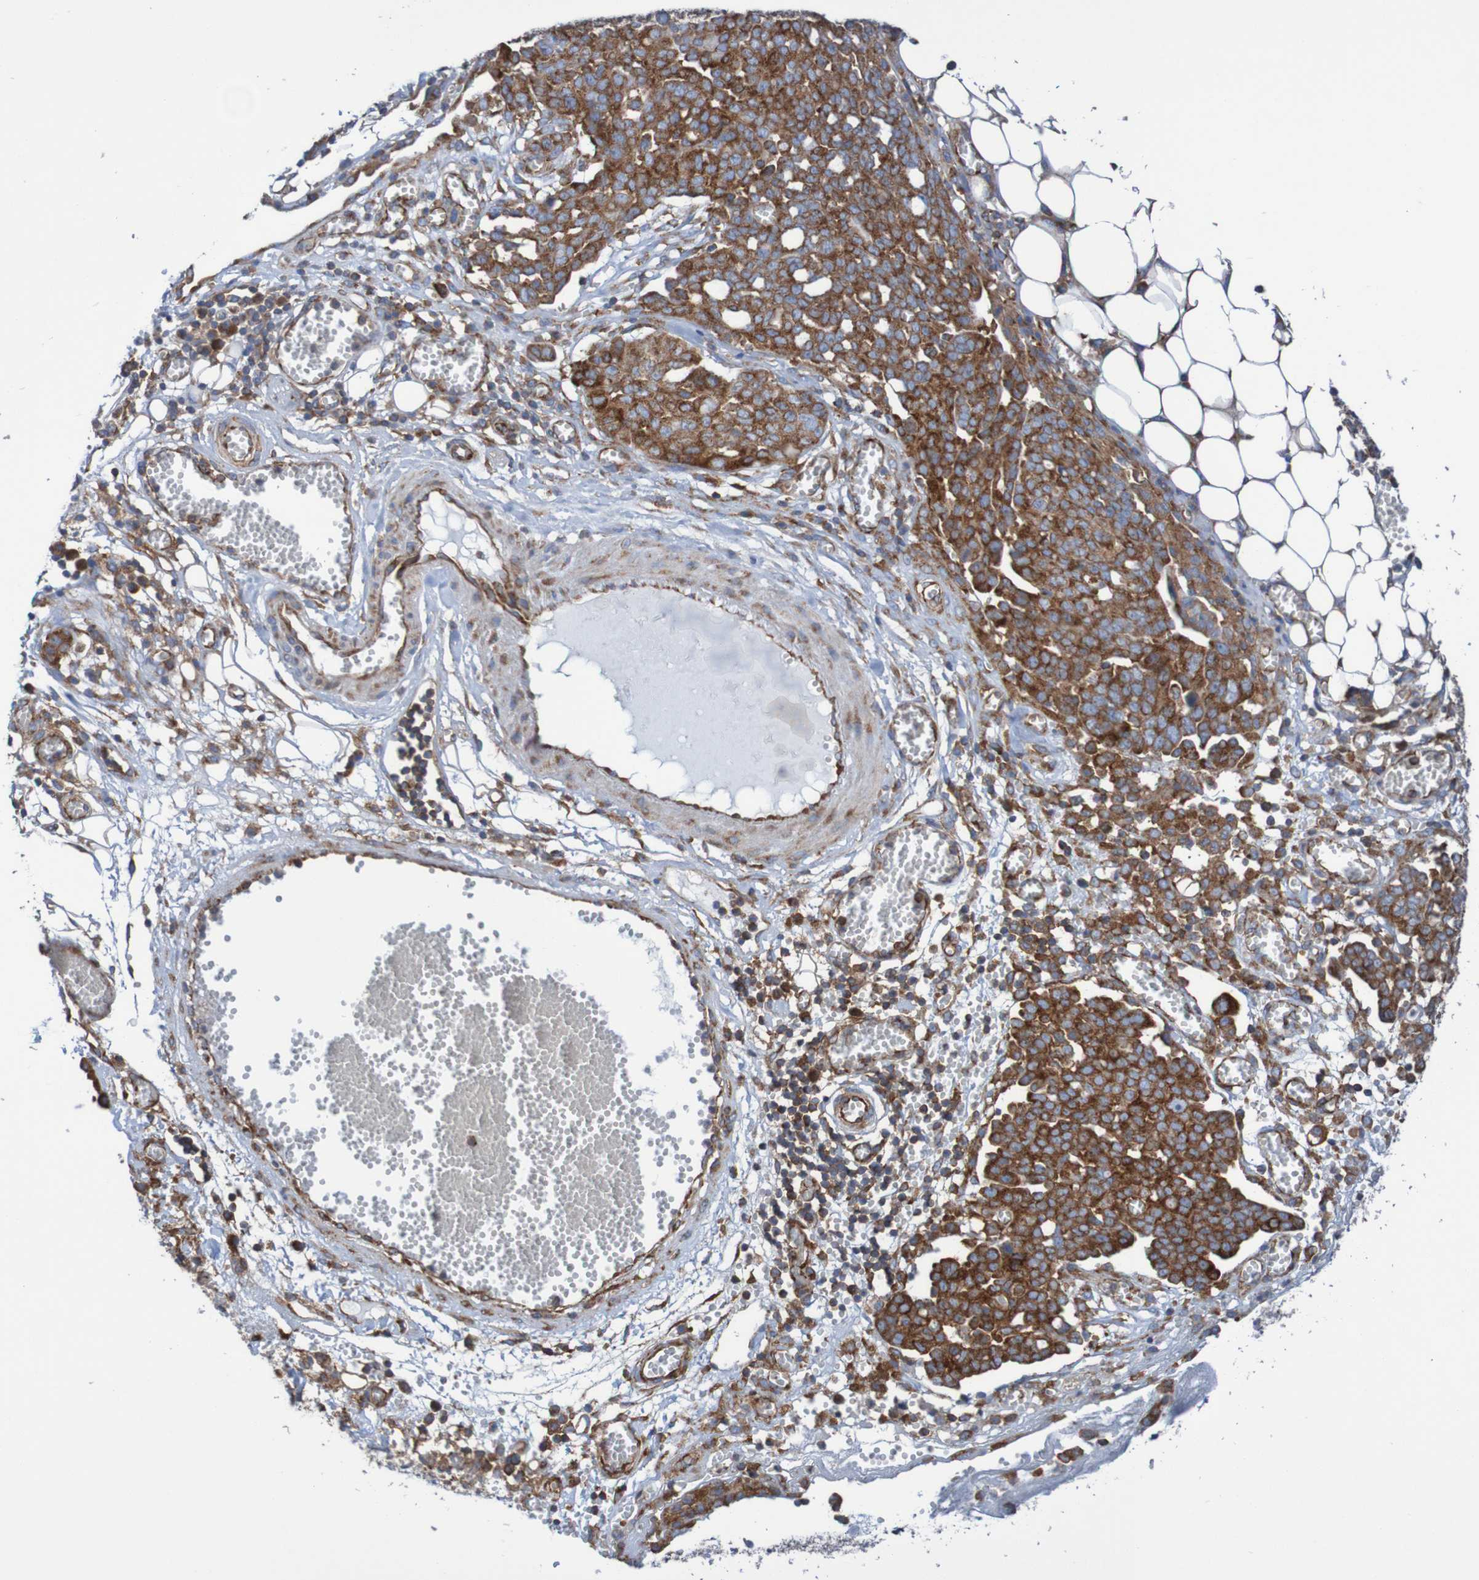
{"staining": {"intensity": "strong", "quantity": ">75%", "location": "cytoplasmic/membranous"}, "tissue": "ovarian cancer", "cell_type": "Tumor cells", "image_type": "cancer", "snomed": [{"axis": "morphology", "description": "Cystadenocarcinoma, serous, NOS"}, {"axis": "topography", "description": "Soft tissue"}, {"axis": "topography", "description": "Ovary"}], "caption": "Approximately >75% of tumor cells in ovarian serous cystadenocarcinoma show strong cytoplasmic/membranous protein expression as visualized by brown immunohistochemical staining.", "gene": "FXR2", "patient": {"sex": "female", "age": 57}}